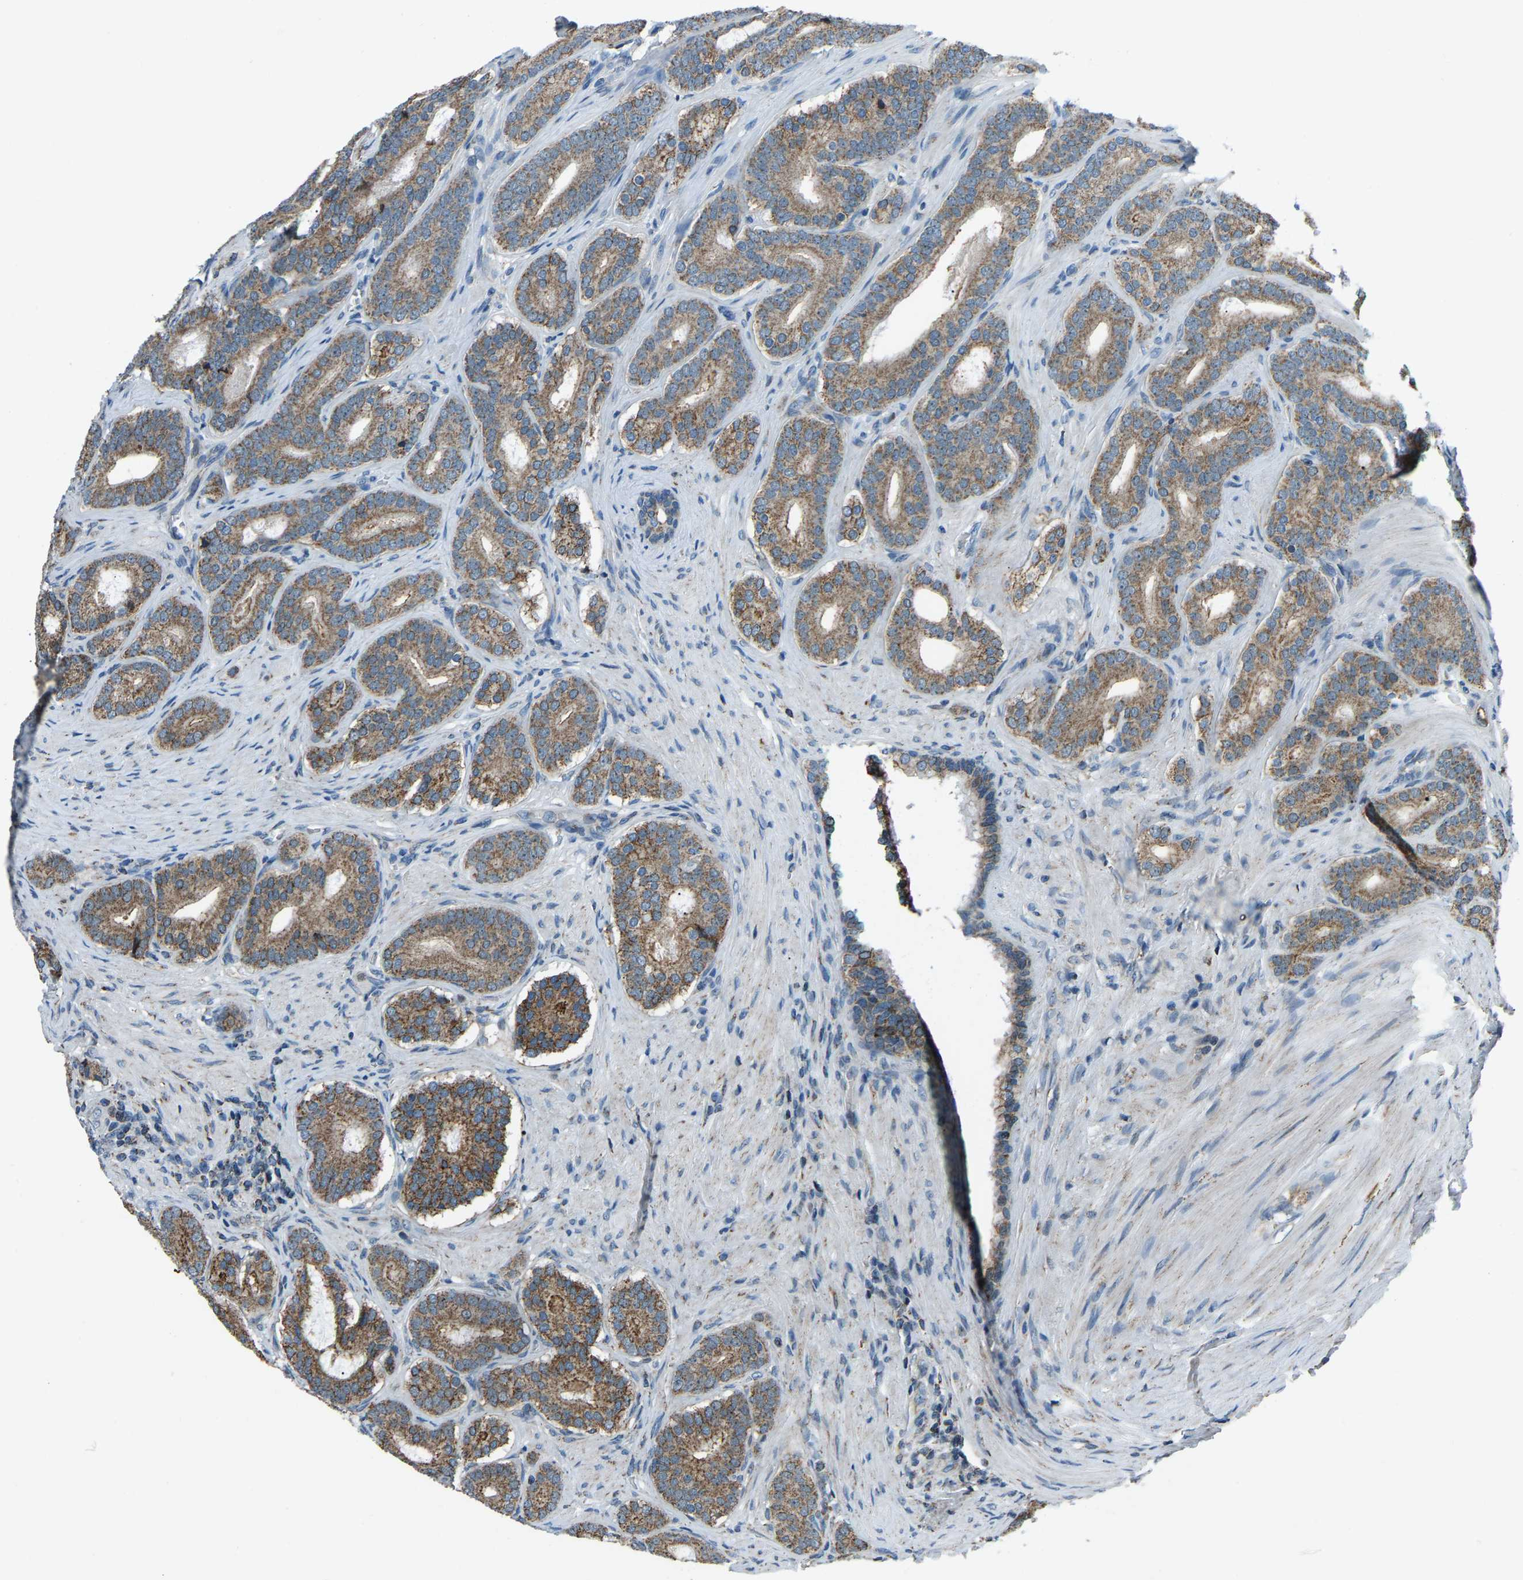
{"staining": {"intensity": "moderate", "quantity": ">75%", "location": "cytoplasmic/membranous"}, "tissue": "prostate cancer", "cell_type": "Tumor cells", "image_type": "cancer", "snomed": [{"axis": "morphology", "description": "Adenocarcinoma, High grade"}, {"axis": "topography", "description": "Prostate"}], "caption": "Immunohistochemistry (DAB) staining of prostate cancer exhibits moderate cytoplasmic/membranous protein expression in approximately >75% of tumor cells. (DAB IHC with brightfield microscopy, high magnification).", "gene": "RBM33", "patient": {"sex": "male", "age": 60}}